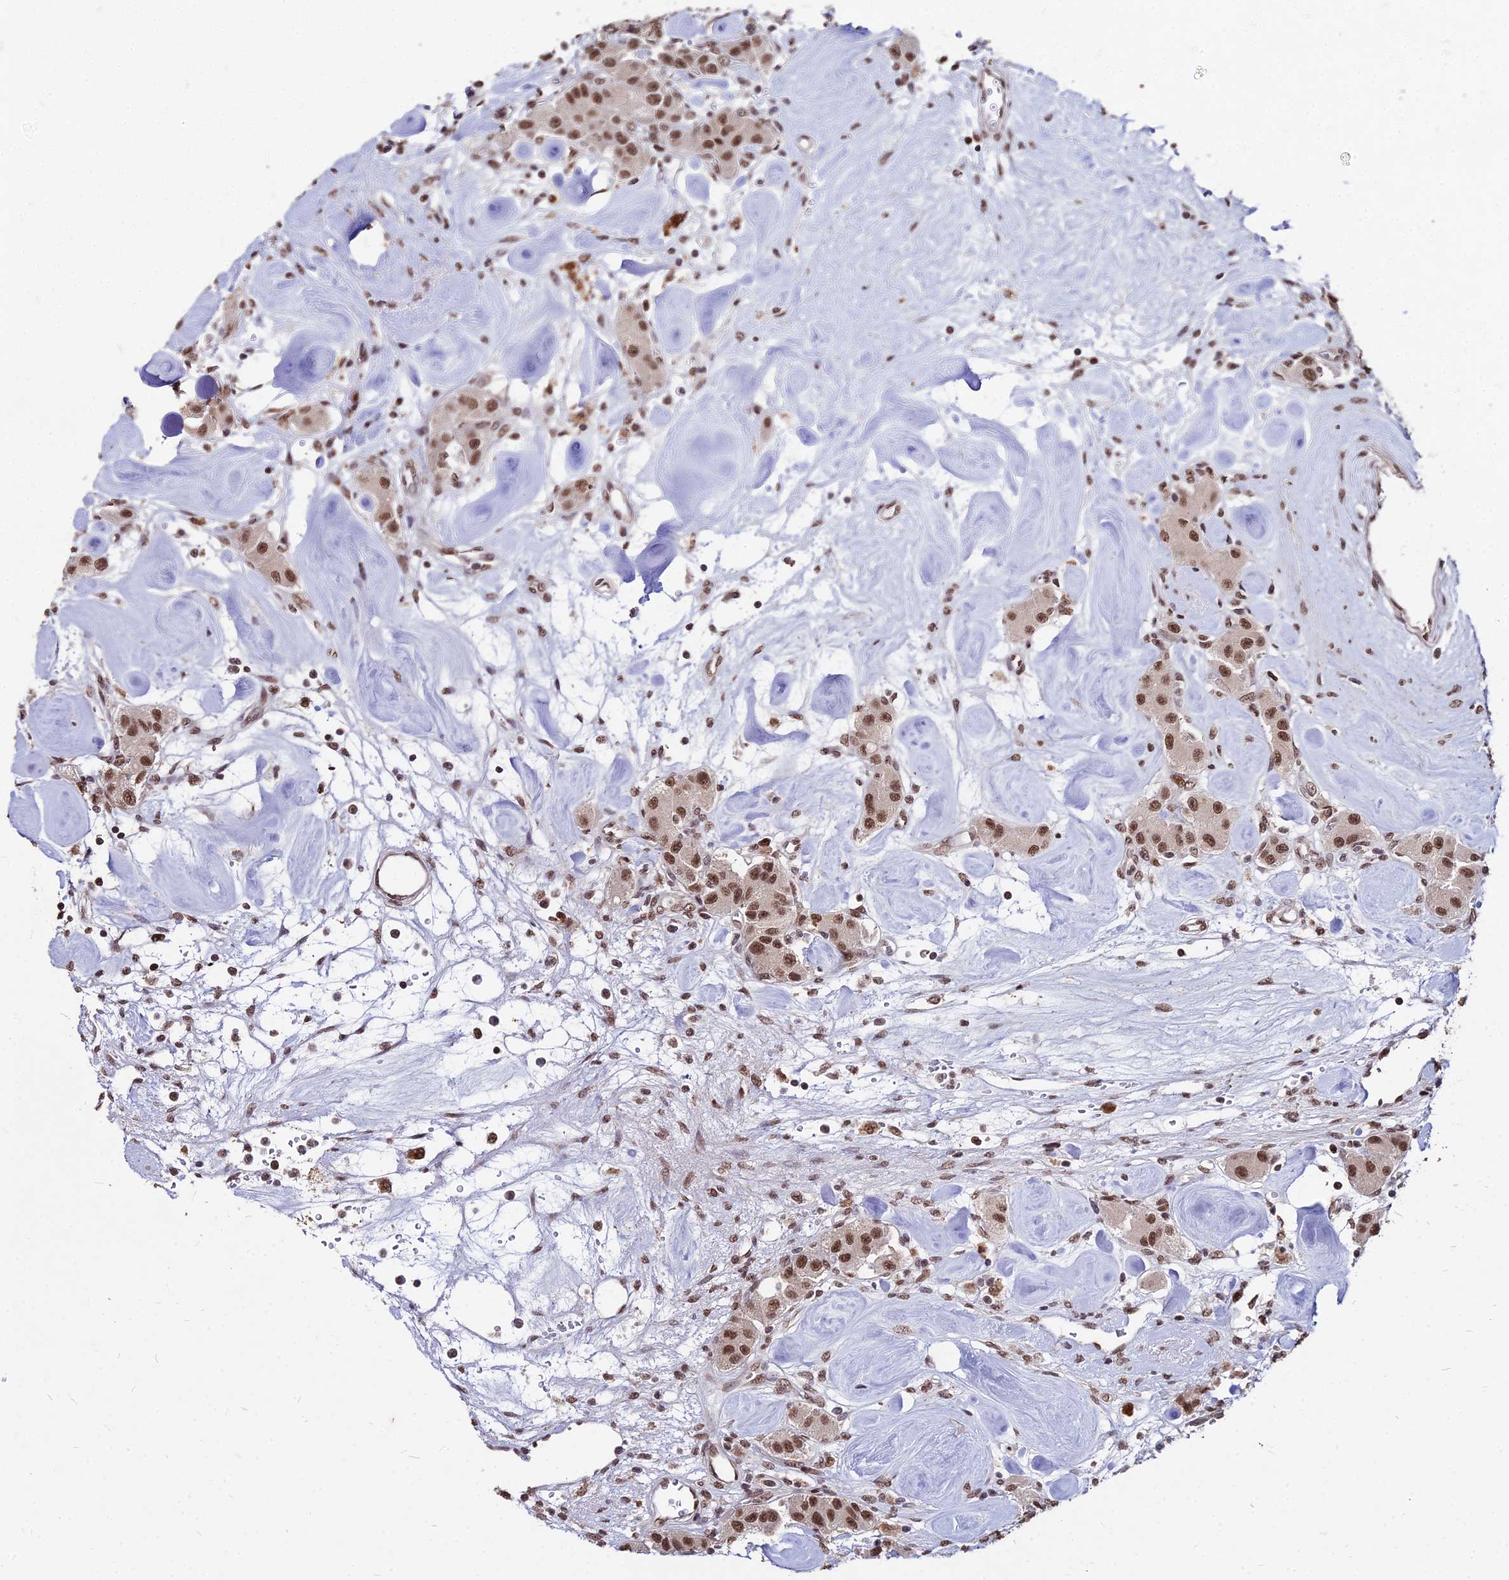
{"staining": {"intensity": "moderate", "quantity": ">75%", "location": "nuclear"}, "tissue": "carcinoid", "cell_type": "Tumor cells", "image_type": "cancer", "snomed": [{"axis": "morphology", "description": "Carcinoid, malignant, NOS"}, {"axis": "topography", "description": "Pancreas"}], "caption": "The image demonstrates a brown stain indicating the presence of a protein in the nuclear of tumor cells in carcinoid. The staining was performed using DAB to visualize the protein expression in brown, while the nuclei were stained in blue with hematoxylin (Magnification: 20x).", "gene": "ZBED4", "patient": {"sex": "male", "age": 41}}